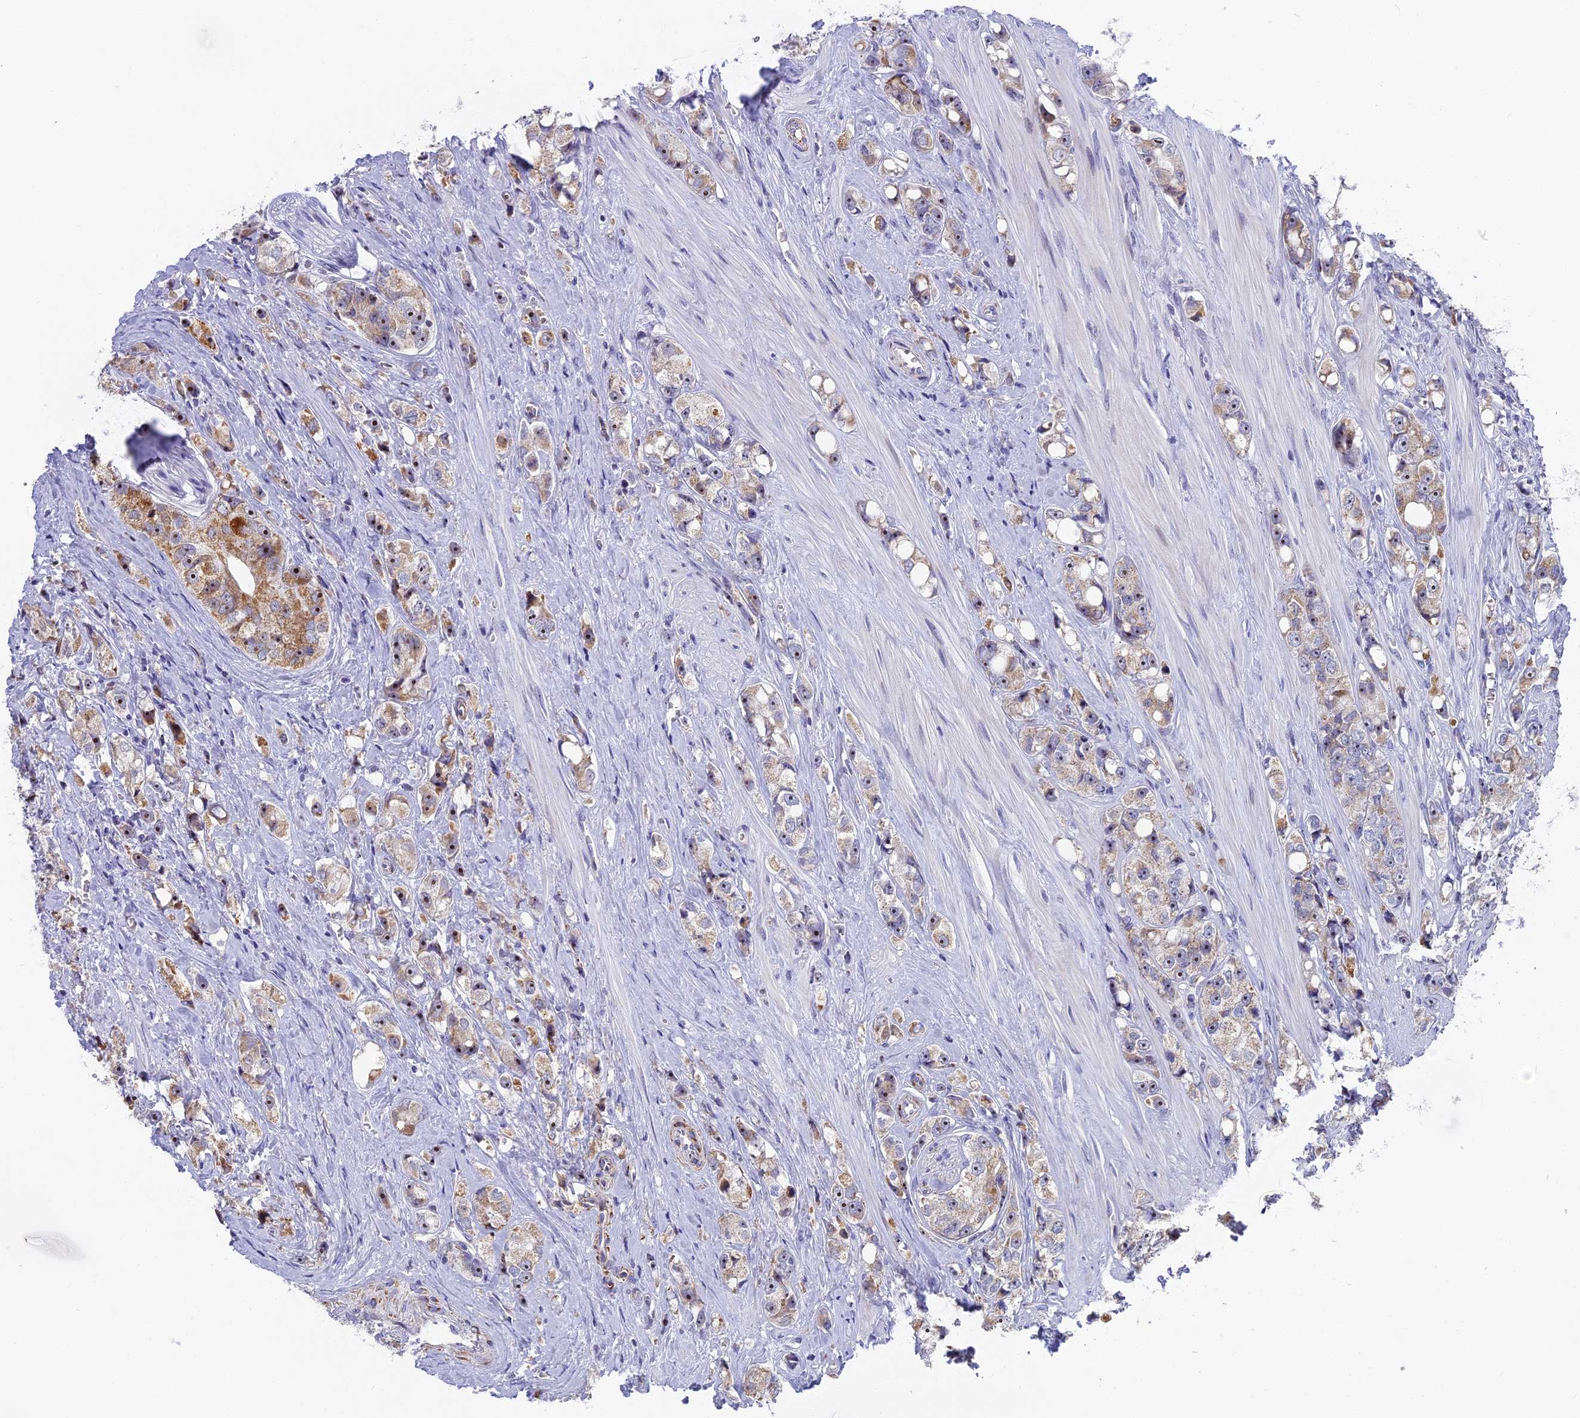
{"staining": {"intensity": "moderate", "quantity": "<25%", "location": "cytoplasmic/membranous,nuclear"}, "tissue": "prostate cancer", "cell_type": "Tumor cells", "image_type": "cancer", "snomed": [{"axis": "morphology", "description": "Adenocarcinoma, High grade"}, {"axis": "topography", "description": "Prostate"}], "caption": "Immunohistochemistry micrograph of human prostate cancer stained for a protein (brown), which shows low levels of moderate cytoplasmic/membranous and nuclear expression in about <25% of tumor cells.", "gene": "DTWD1", "patient": {"sex": "male", "age": 74}}